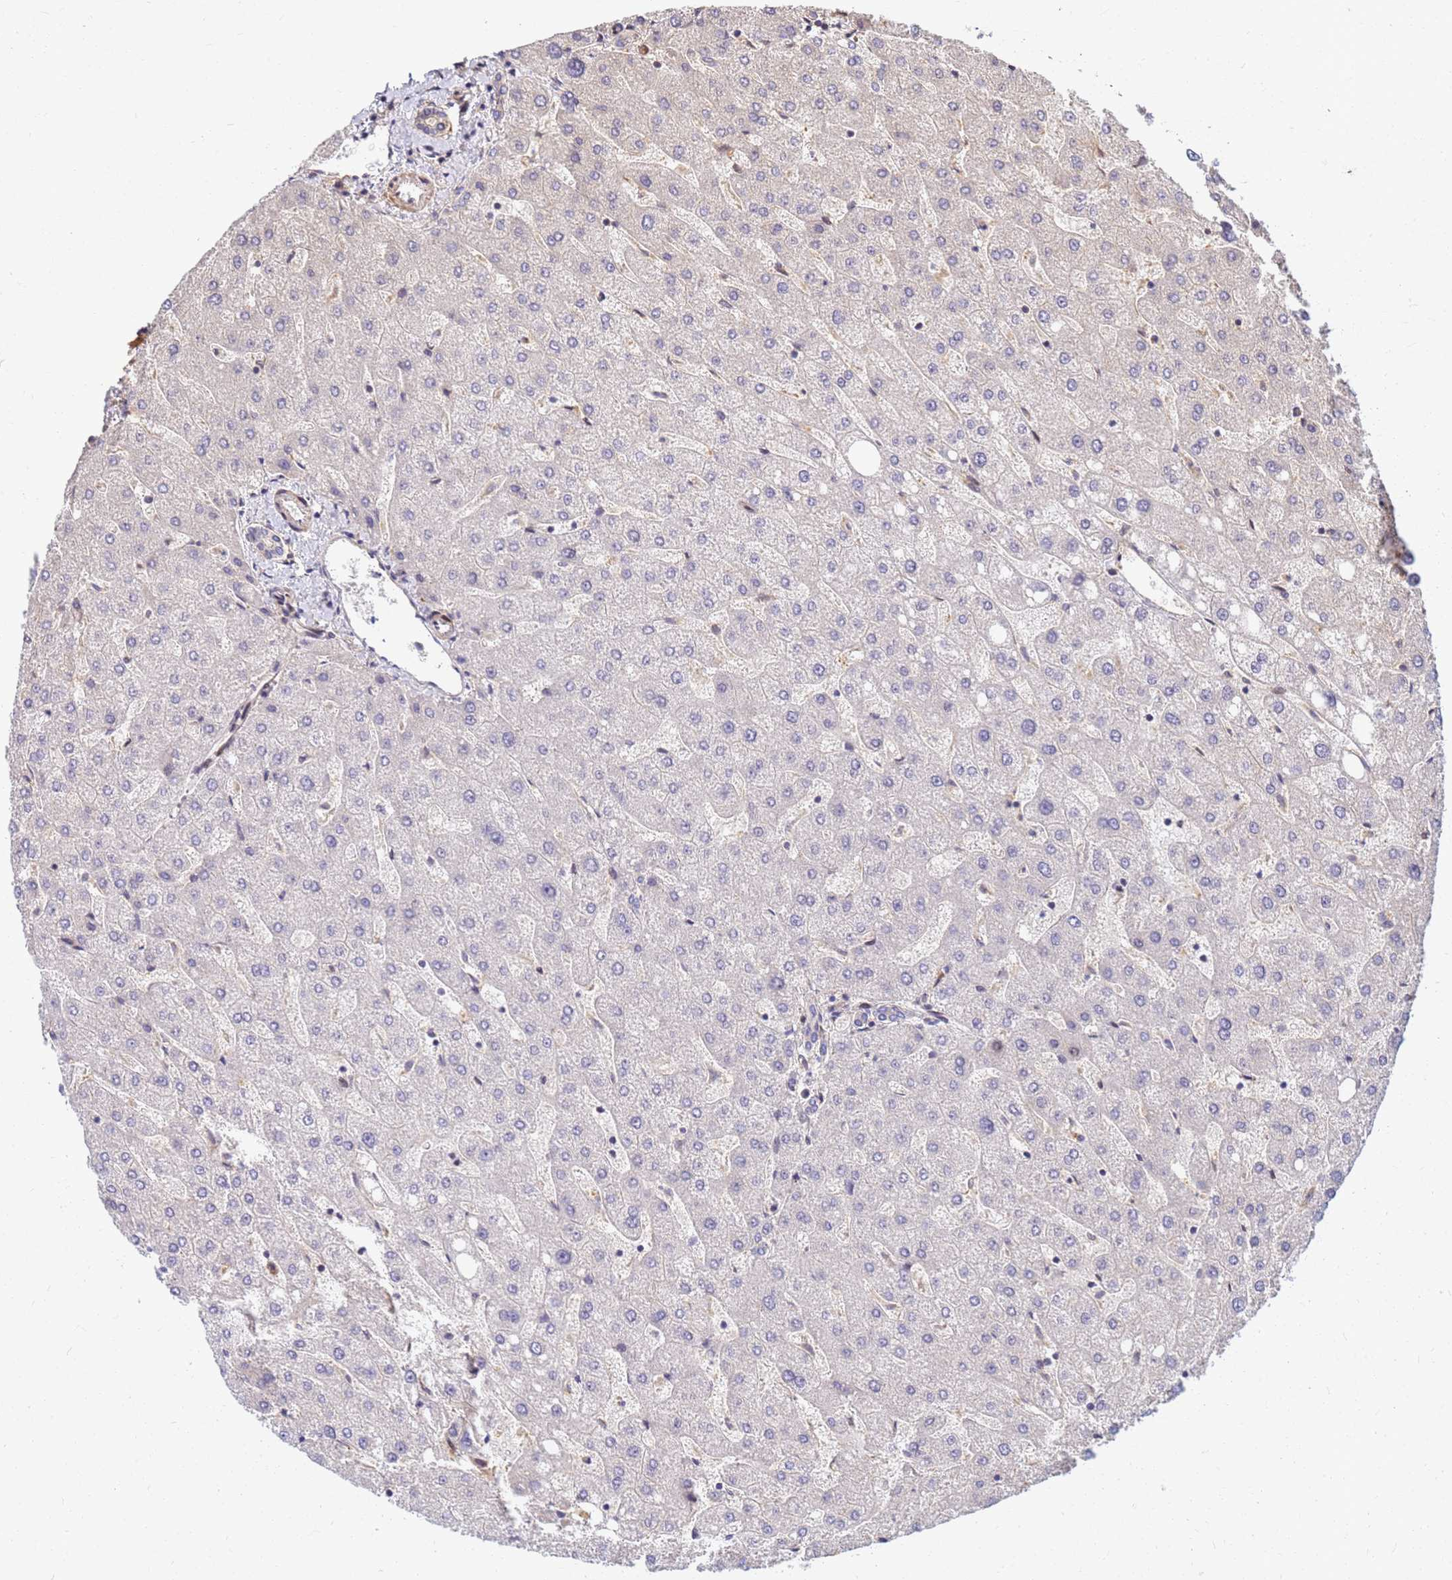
{"staining": {"intensity": "negative", "quantity": "none", "location": "none"}, "tissue": "liver", "cell_type": "Cholangiocytes", "image_type": "normal", "snomed": [{"axis": "morphology", "description": "Normal tissue, NOS"}, {"axis": "topography", "description": "Liver"}], "caption": "IHC histopathology image of benign liver: liver stained with DAB (3,3'-diaminobenzidine) demonstrates no significant protein positivity in cholangiocytes. Nuclei are stained in blue.", "gene": "DUS4L", "patient": {"sex": "male", "age": 67}}